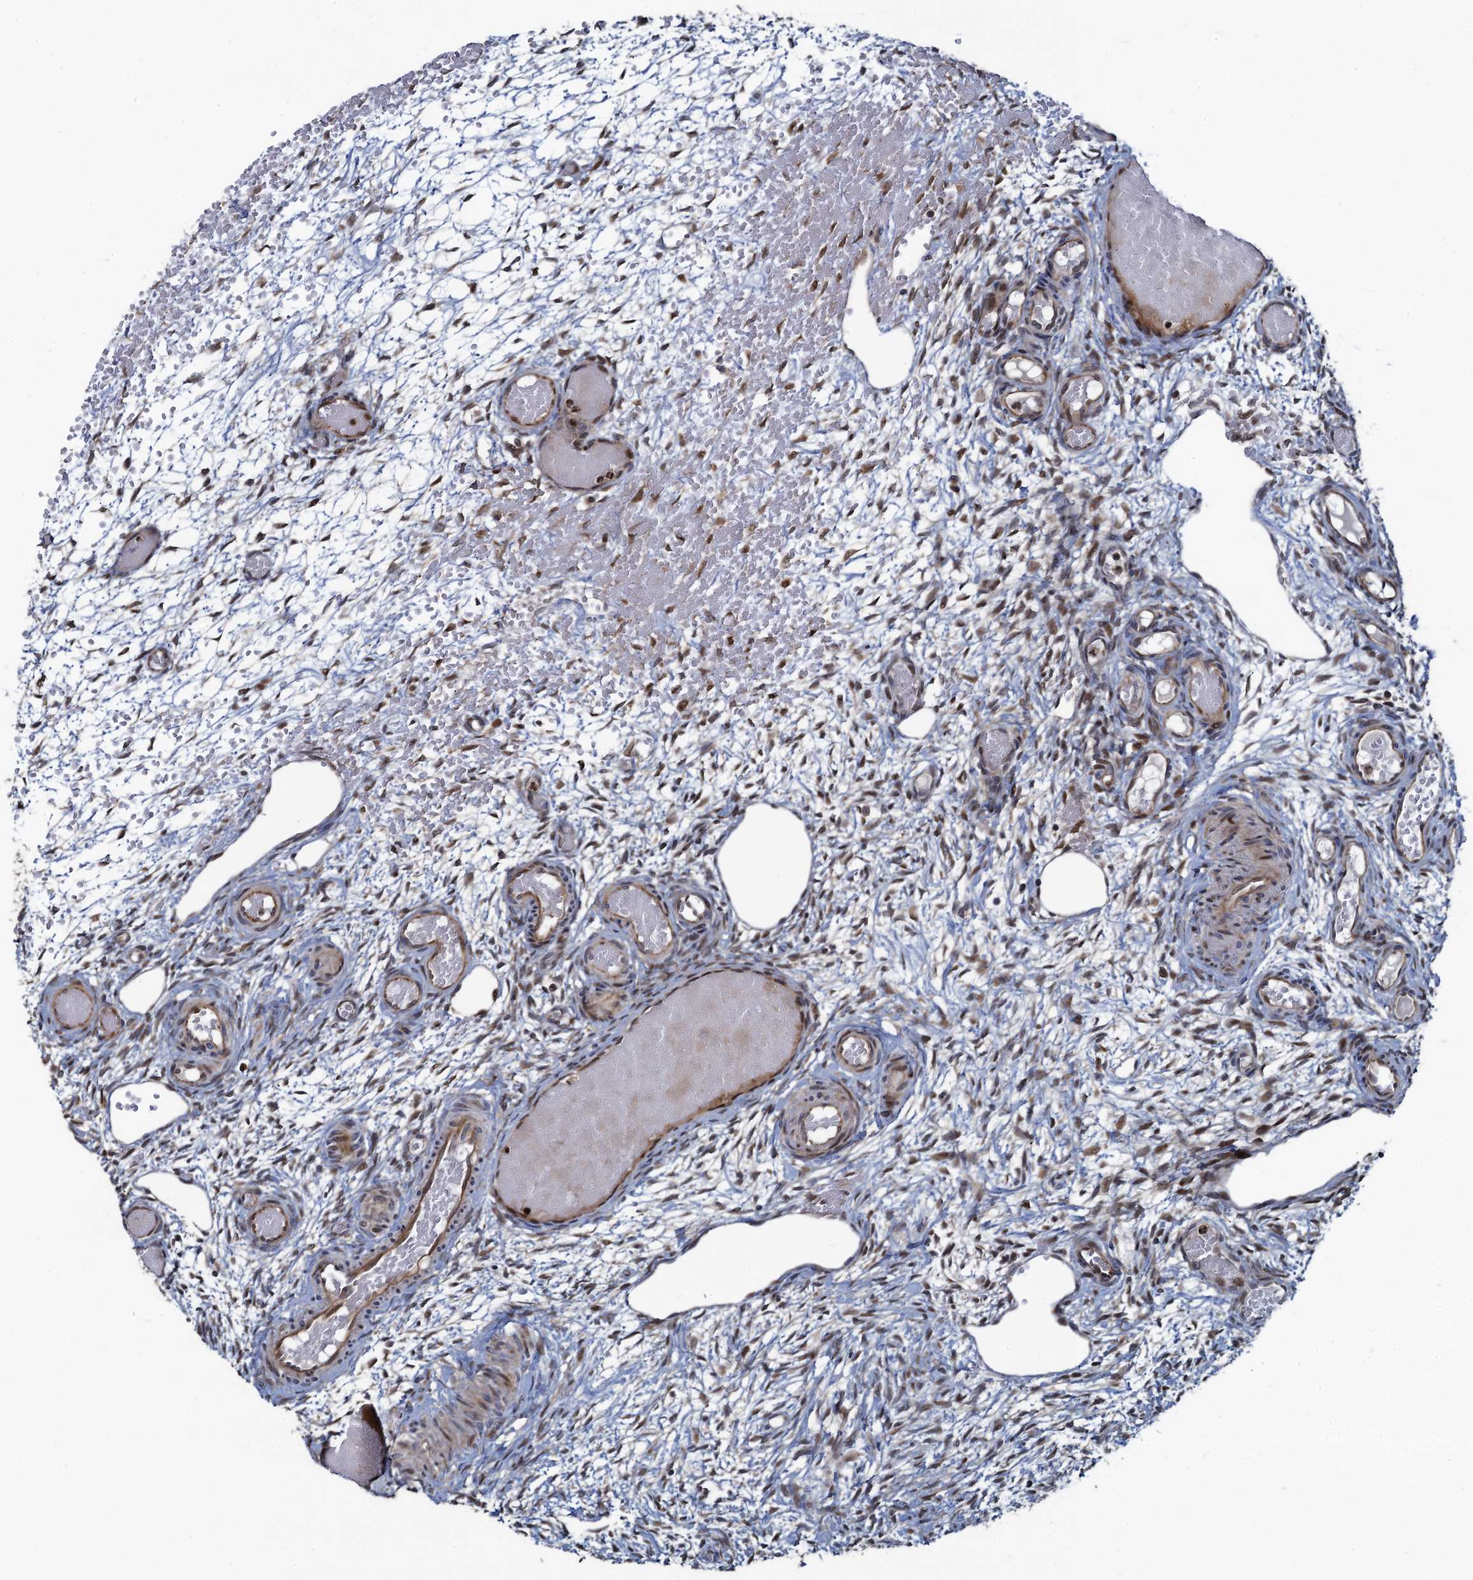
{"staining": {"intensity": "moderate", "quantity": ">75%", "location": "cytoplasmic/membranous,nuclear"}, "tissue": "ovary", "cell_type": "Follicle cells", "image_type": "normal", "snomed": [{"axis": "morphology", "description": "Adenocarcinoma, NOS"}, {"axis": "topography", "description": "Endometrium"}], "caption": "This is an image of IHC staining of normal ovary, which shows moderate staining in the cytoplasmic/membranous,nuclear of follicle cells.", "gene": "ATOSA", "patient": {"sex": "female", "age": 32}}